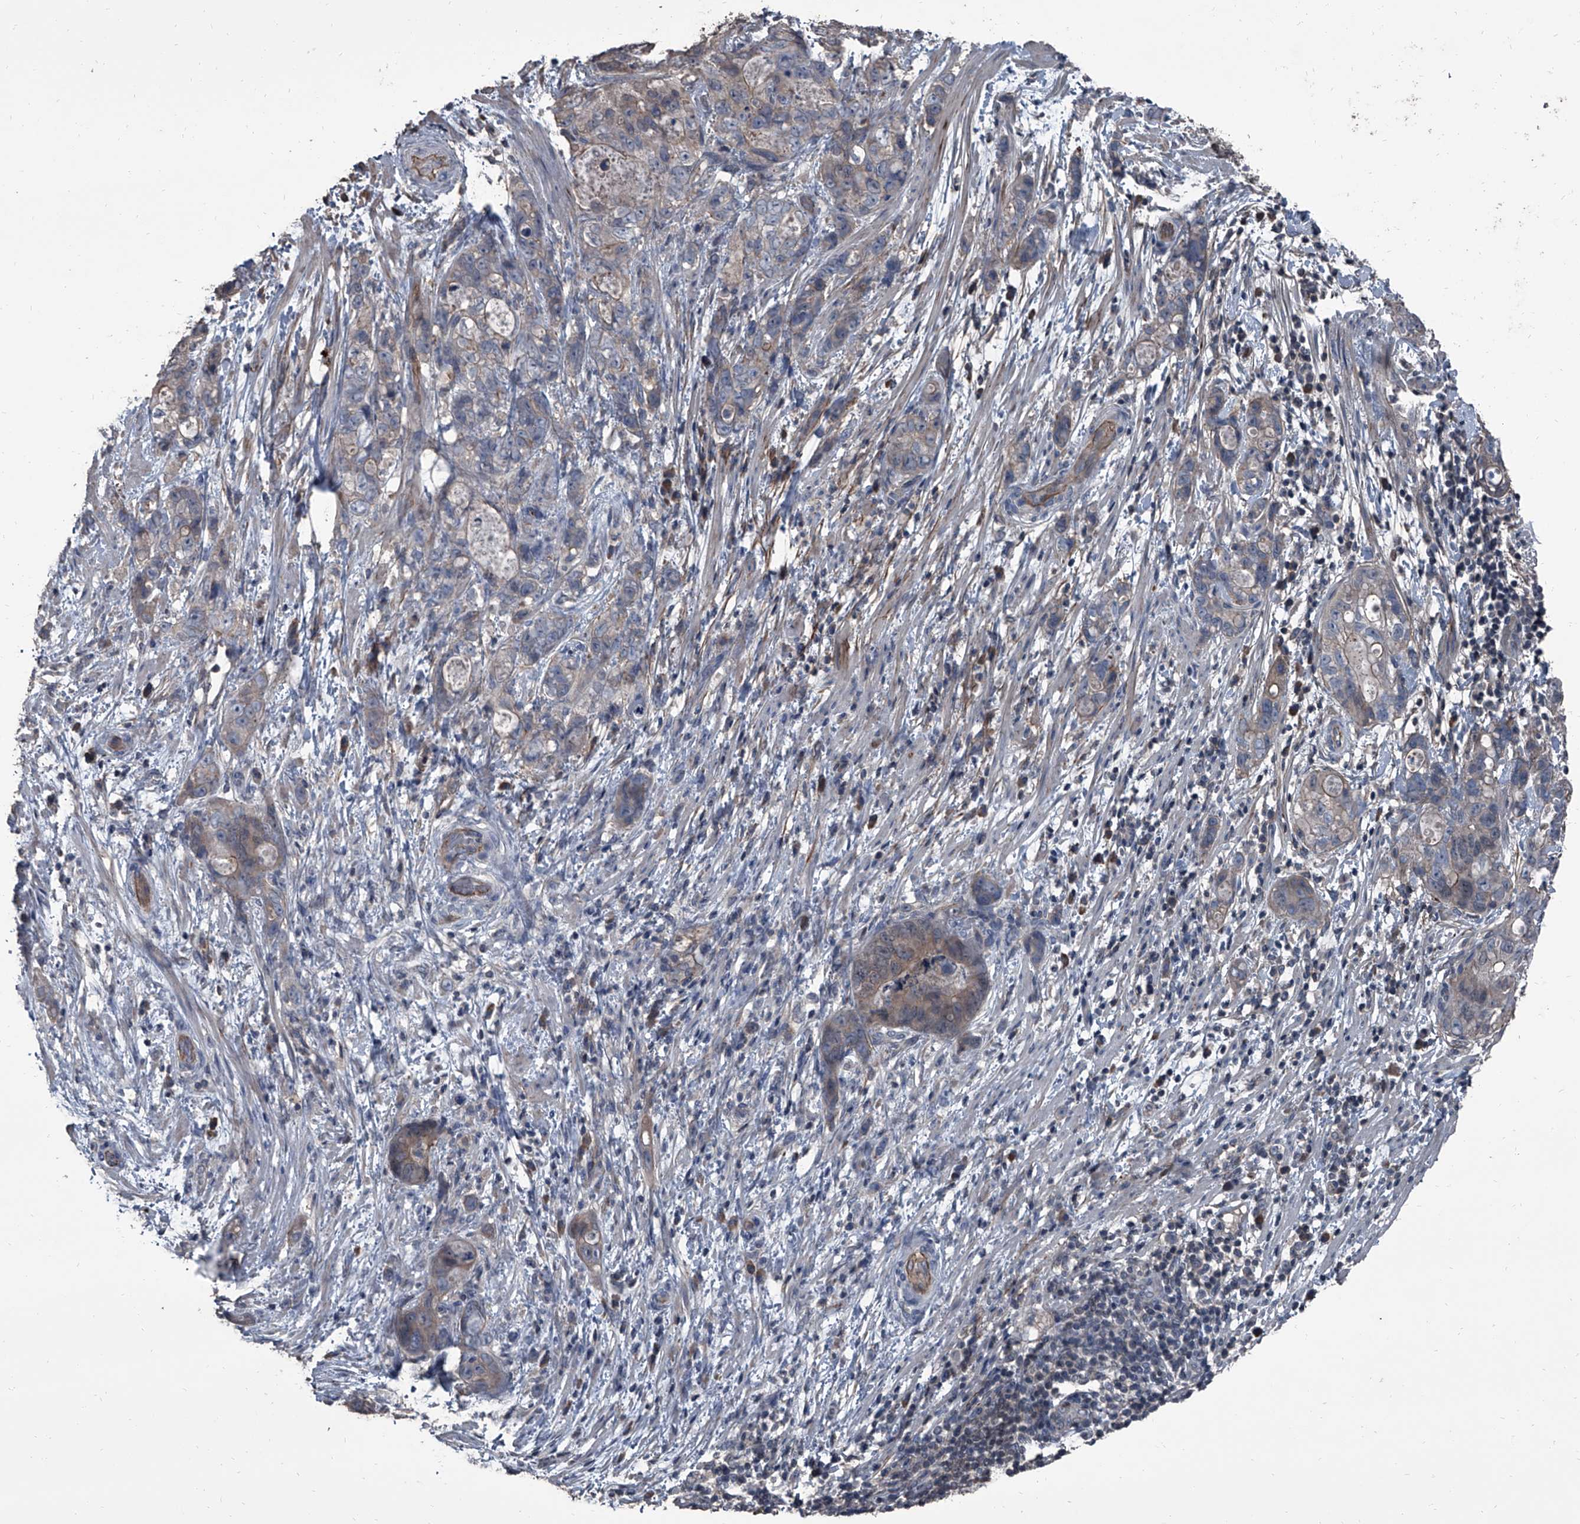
{"staining": {"intensity": "weak", "quantity": "<25%", "location": "cytoplasmic/membranous"}, "tissue": "stomach cancer", "cell_type": "Tumor cells", "image_type": "cancer", "snomed": [{"axis": "morphology", "description": "Normal tissue, NOS"}, {"axis": "morphology", "description": "Adenocarcinoma, NOS"}, {"axis": "topography", "description": "Stomach"}], "caption": "Tumor cells show no significant positivity in adenocarcinoma (stomach). (Stains: DAB (3,3'-diaminobenzidine) IHC with hematoxylin counter stain, Microscopy: brightfield microscopy at high magnification).", "gene": "OARD1", "patient": {"sex": "female", "age": 89}}